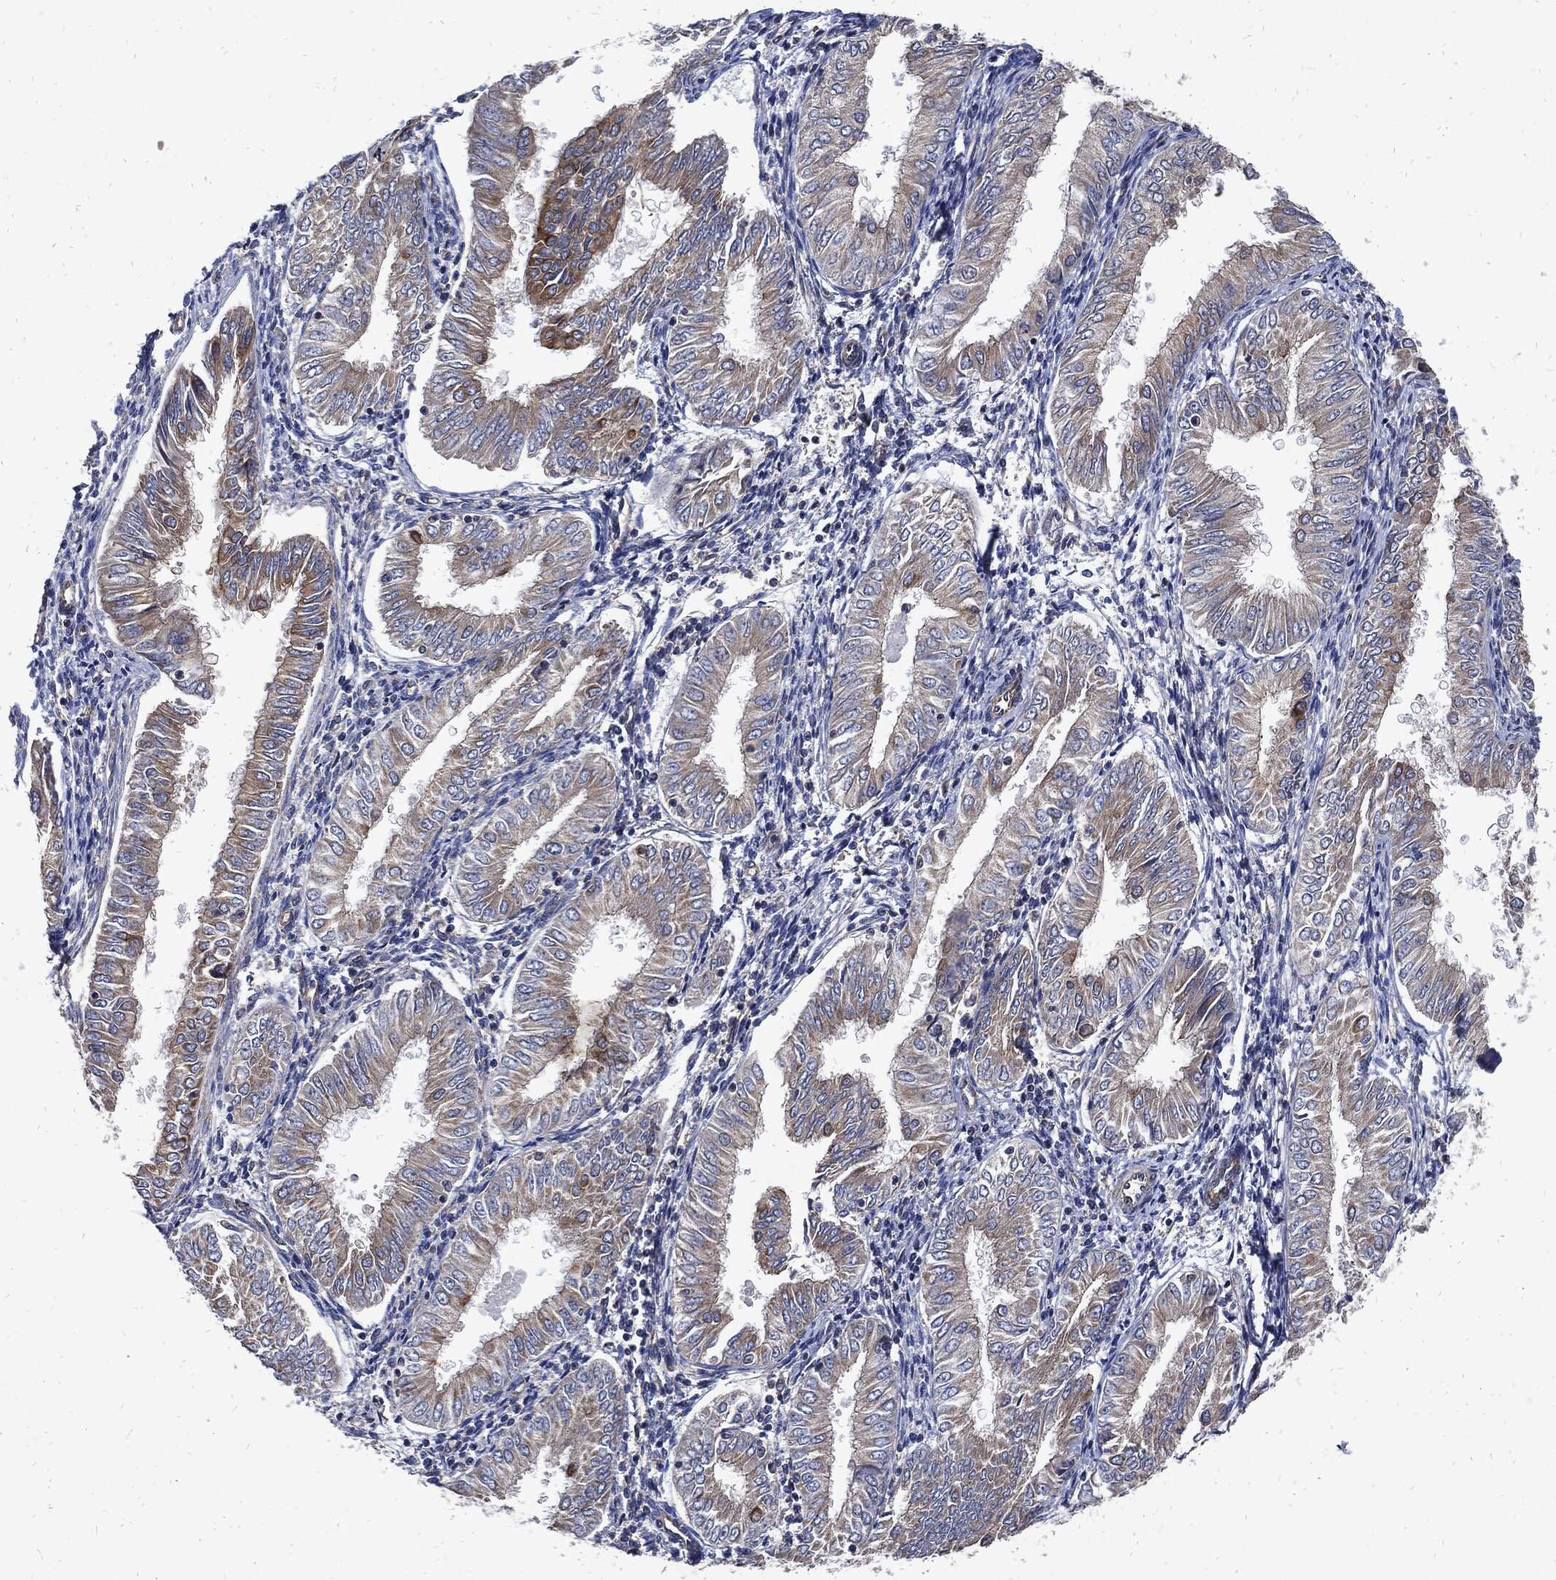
{"staining": {"intensity": "moderate", "quantity": "<25%", "location": "cytoplasmic/membranous"}, "tissue": "endometrial cancer", "cell_type": "Tumor cells", "image_type": "cancer", "snomed": [{"axis": "morphology", "description": "Adenocarcinoma, NOS"}, {"axis": "topography", "description": "Endometrium"}], "caption": "The image displays staining of endometrial cancer, revealing moderate cytoplasmic/membranous protein staining (brown color) within tumor cells. Using DAB (3,3'-diaminobenzidine) (brown) and hematoxylin (blue) stains, captured at high magnification using brightfield microscopy.", "gene": "DCTN1", "patient": {"sex": "female", "age": 53}}